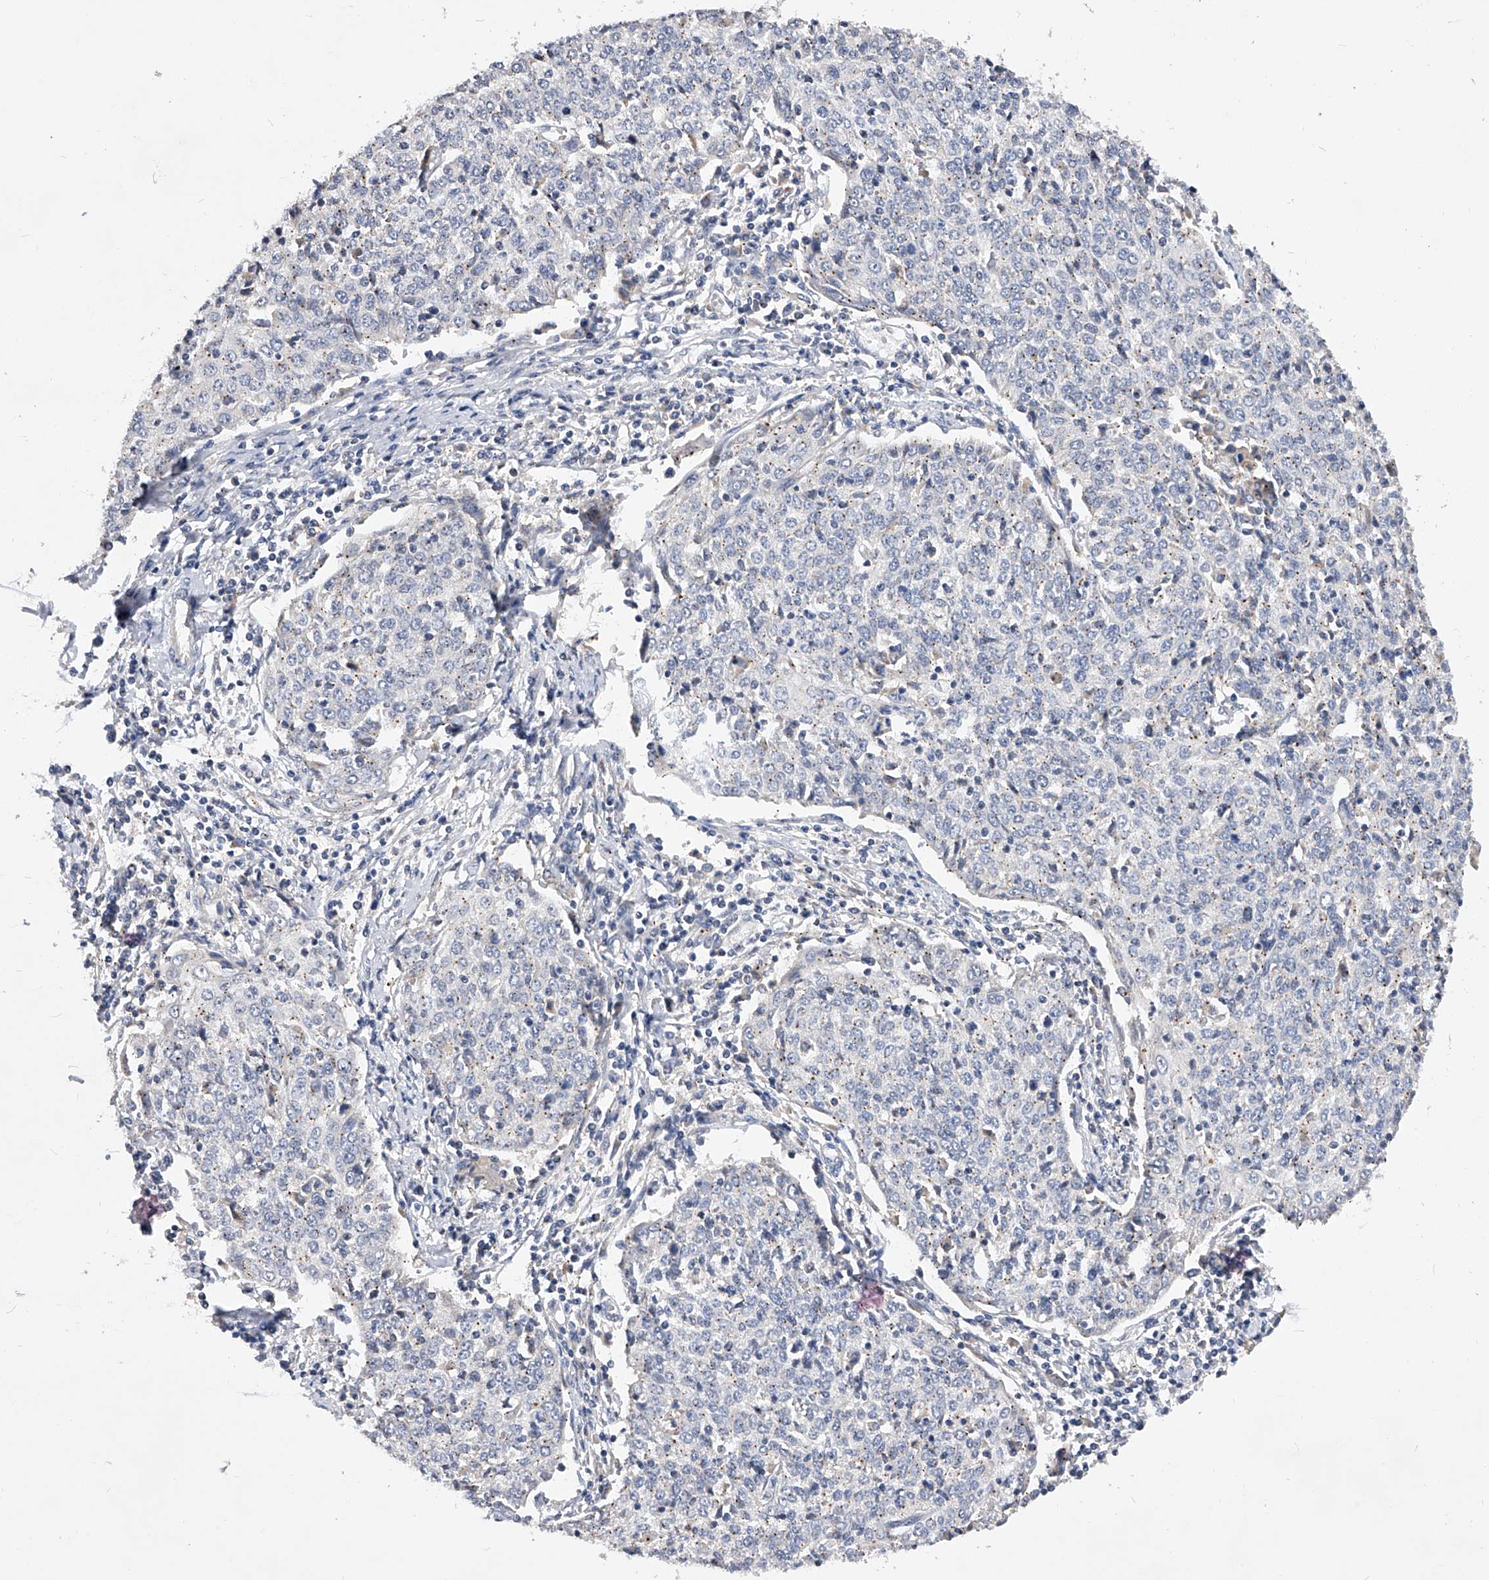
{"staining": {"intensity": "negative", "quantity": "none", "location": "none"}, "tissue": "cervical cancer", "cell_type": "Tumor cells", "image_type": "cancer", "snomed": [{"axis": "morphology", "description": "Squamous cell carcinoma, NOS"}, {"axis": "topography", "description": "Cervix"}], "caption": "Tumor cells show no significant protein expression in cervical cancer (squamous cell carcinoma).", "gene": "ARL4C", "patient": {"sex": "female", "age": 48}}